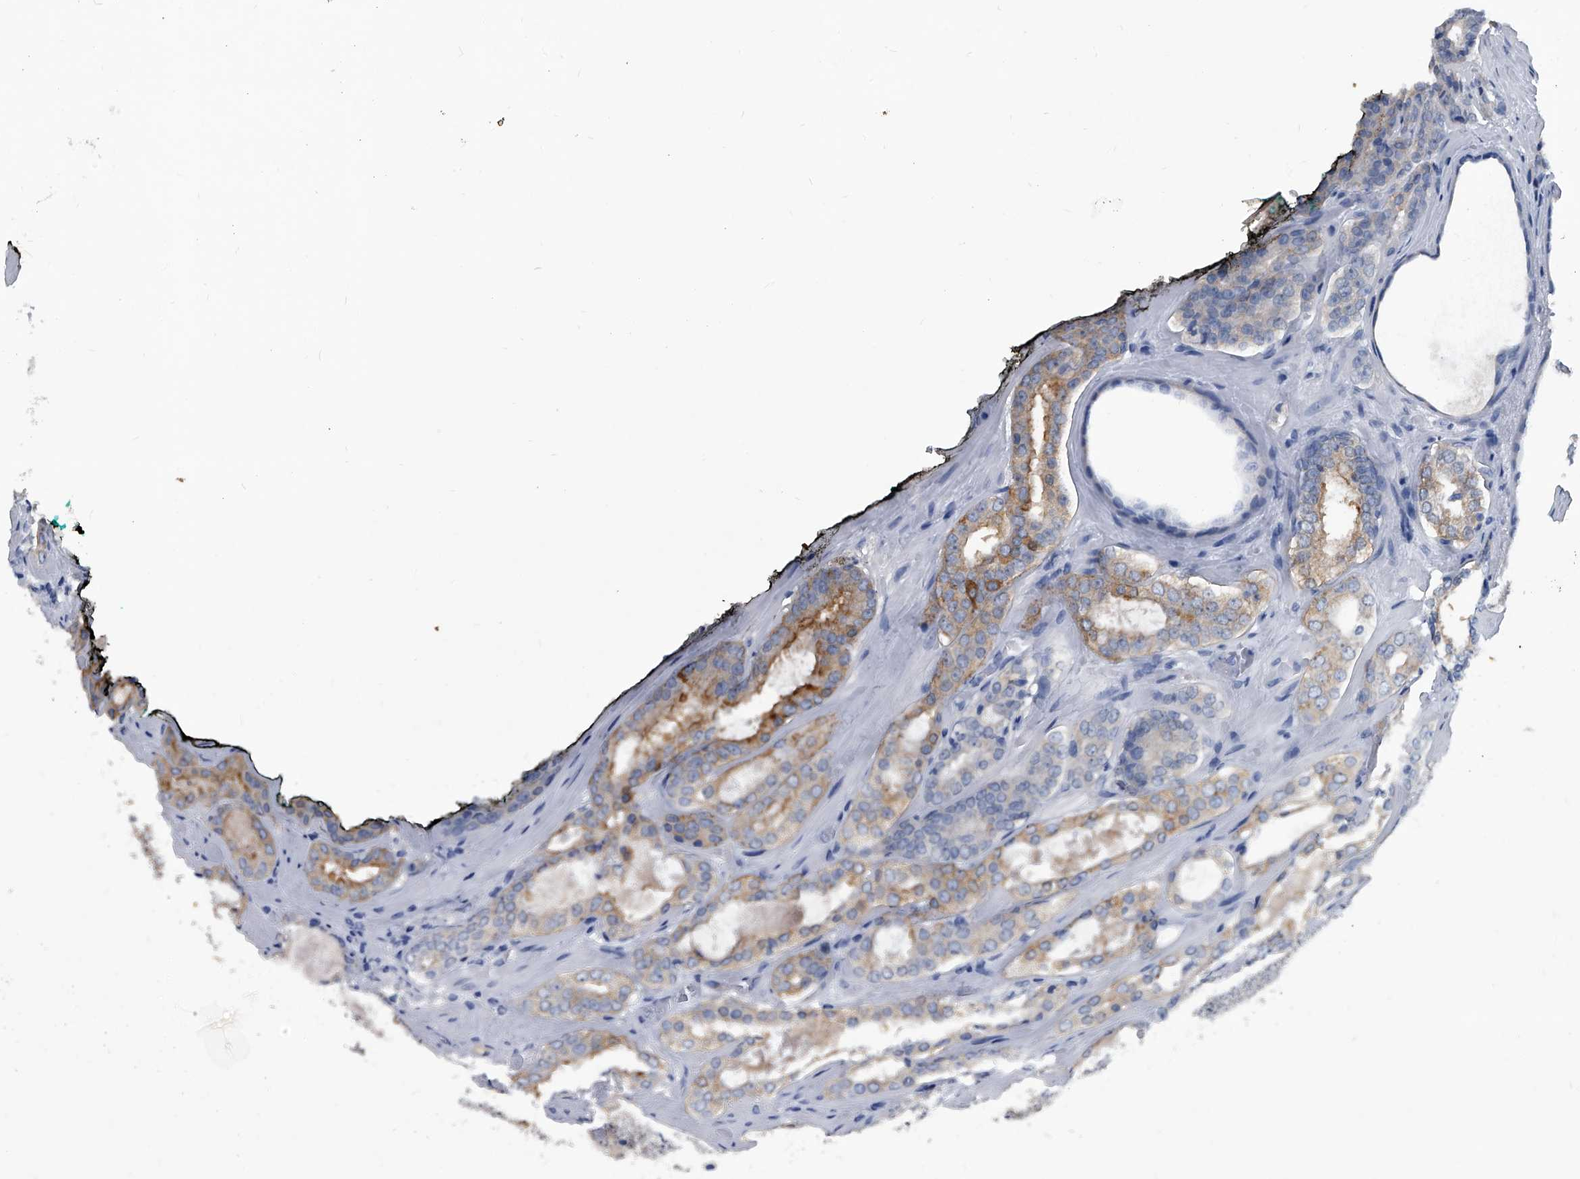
{"staining": {"intensity": "moderate", "quantity": "<25%", "location": "cytoplasmic/membranous"}, "tissue": "prostate cancer", "cell_type": "Tumor cells", "image_type": "cancer", "snomed": [{"axis": "morphology", "description": "Adenocarcinoma, High grade"}, {"axis": "topography", "description": "Prostate"}], "caption": "The histopathology image reveals a brown stain indicating the presence of a protein in the cytoplasmic/membranous of tumor cells in prostate cancer.", "gene": "BCAS1", "patient": {"sex": "male", "age": 60}}